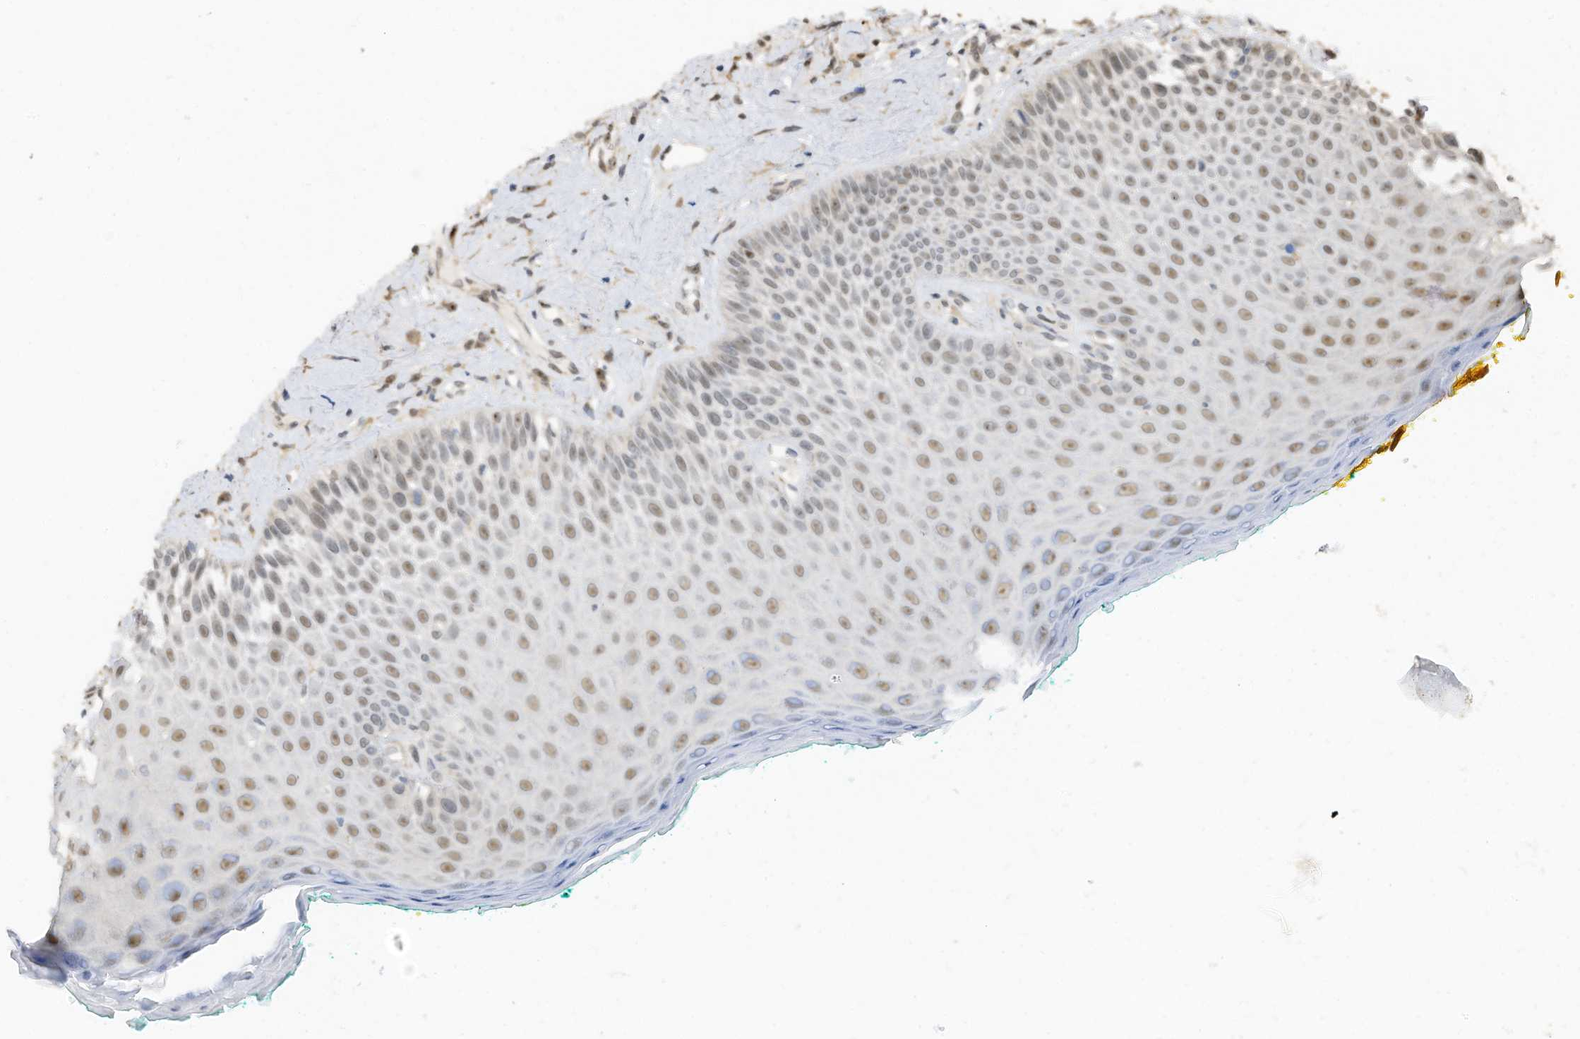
{"staining": {"intensity": "moderate", "quantity": ">75%", "location": "nuclear"}, "tissue": "oral mucosa", "cell_type": "Squamous epithelial cells", "image_type": "normal", "snomed": [{"axis": "morphology", "description": "Normal tissue, NOS"}, {"axis": "topography", "description": "Oral tissue"}], "caption": "Protein staining of benign oral mucosa displays moderate nuclear staining in about >75% of squamous epithelial cells. (brown staining indicates protein expression, while blue staining denotes nuclei).", "gene": "ERLEC1", "patient": {"sex": "female", "age": 70}}